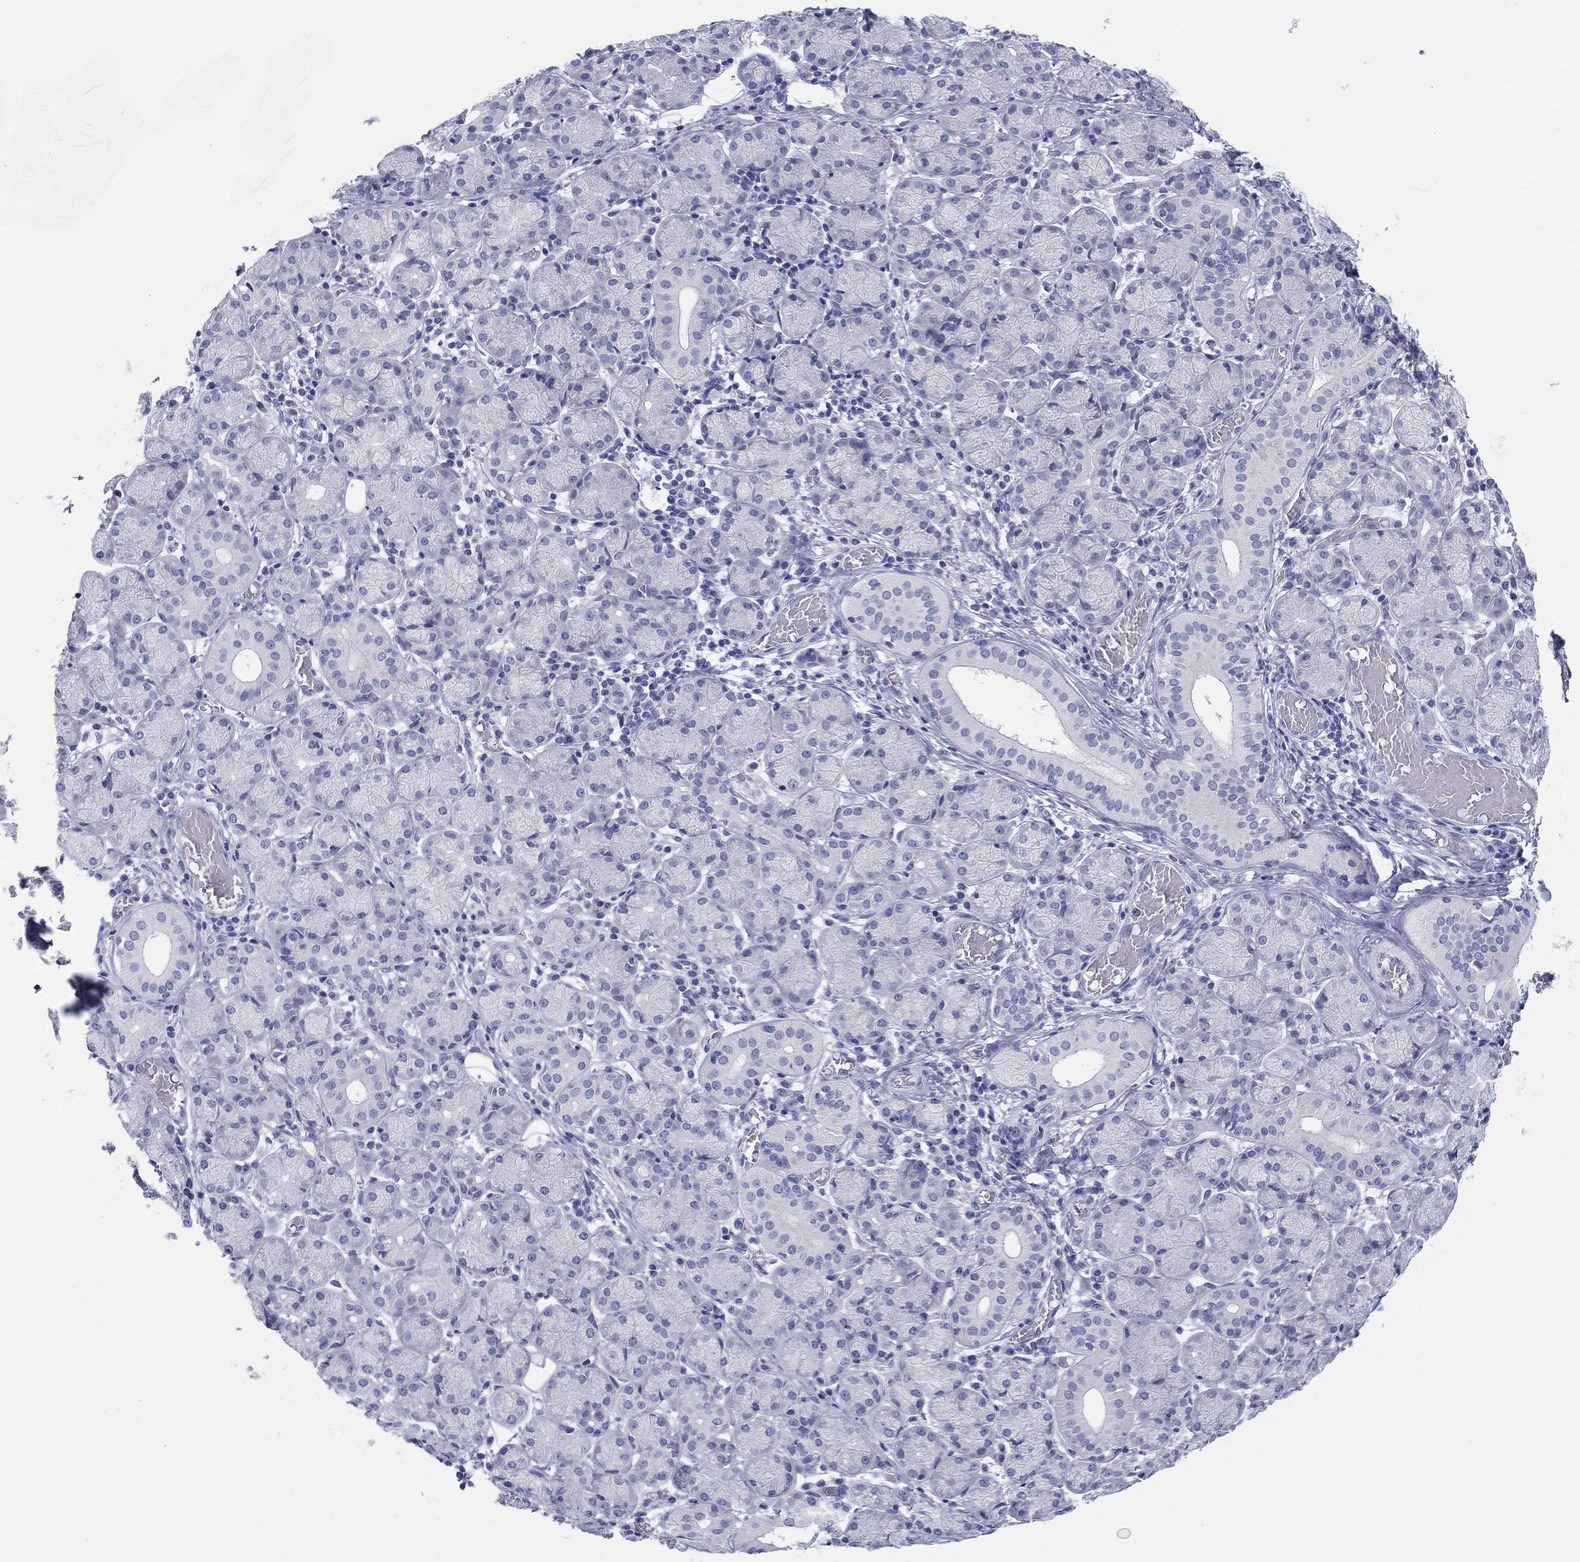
{"staining": {"intensity": "negative", "quantity": "none", "location": "none"}, "tissue": "salivary gland", "cell_type": "Glandular cells", "image_type": "normal", "snomed": [{"axis": "morphology", "description": "Normal tissue, NOS"}, {"axis": "topography", "description": "Salivary gland"}, {"axis": "topography", "description": "Peripheral nerve tissue"}], "caption": "The immunohistochemistry (IHC) image has no significant positivity in glandular cells of salivary gland.", "gene": "ERICH3", "patient": {"sex": "female", "age": 24}}